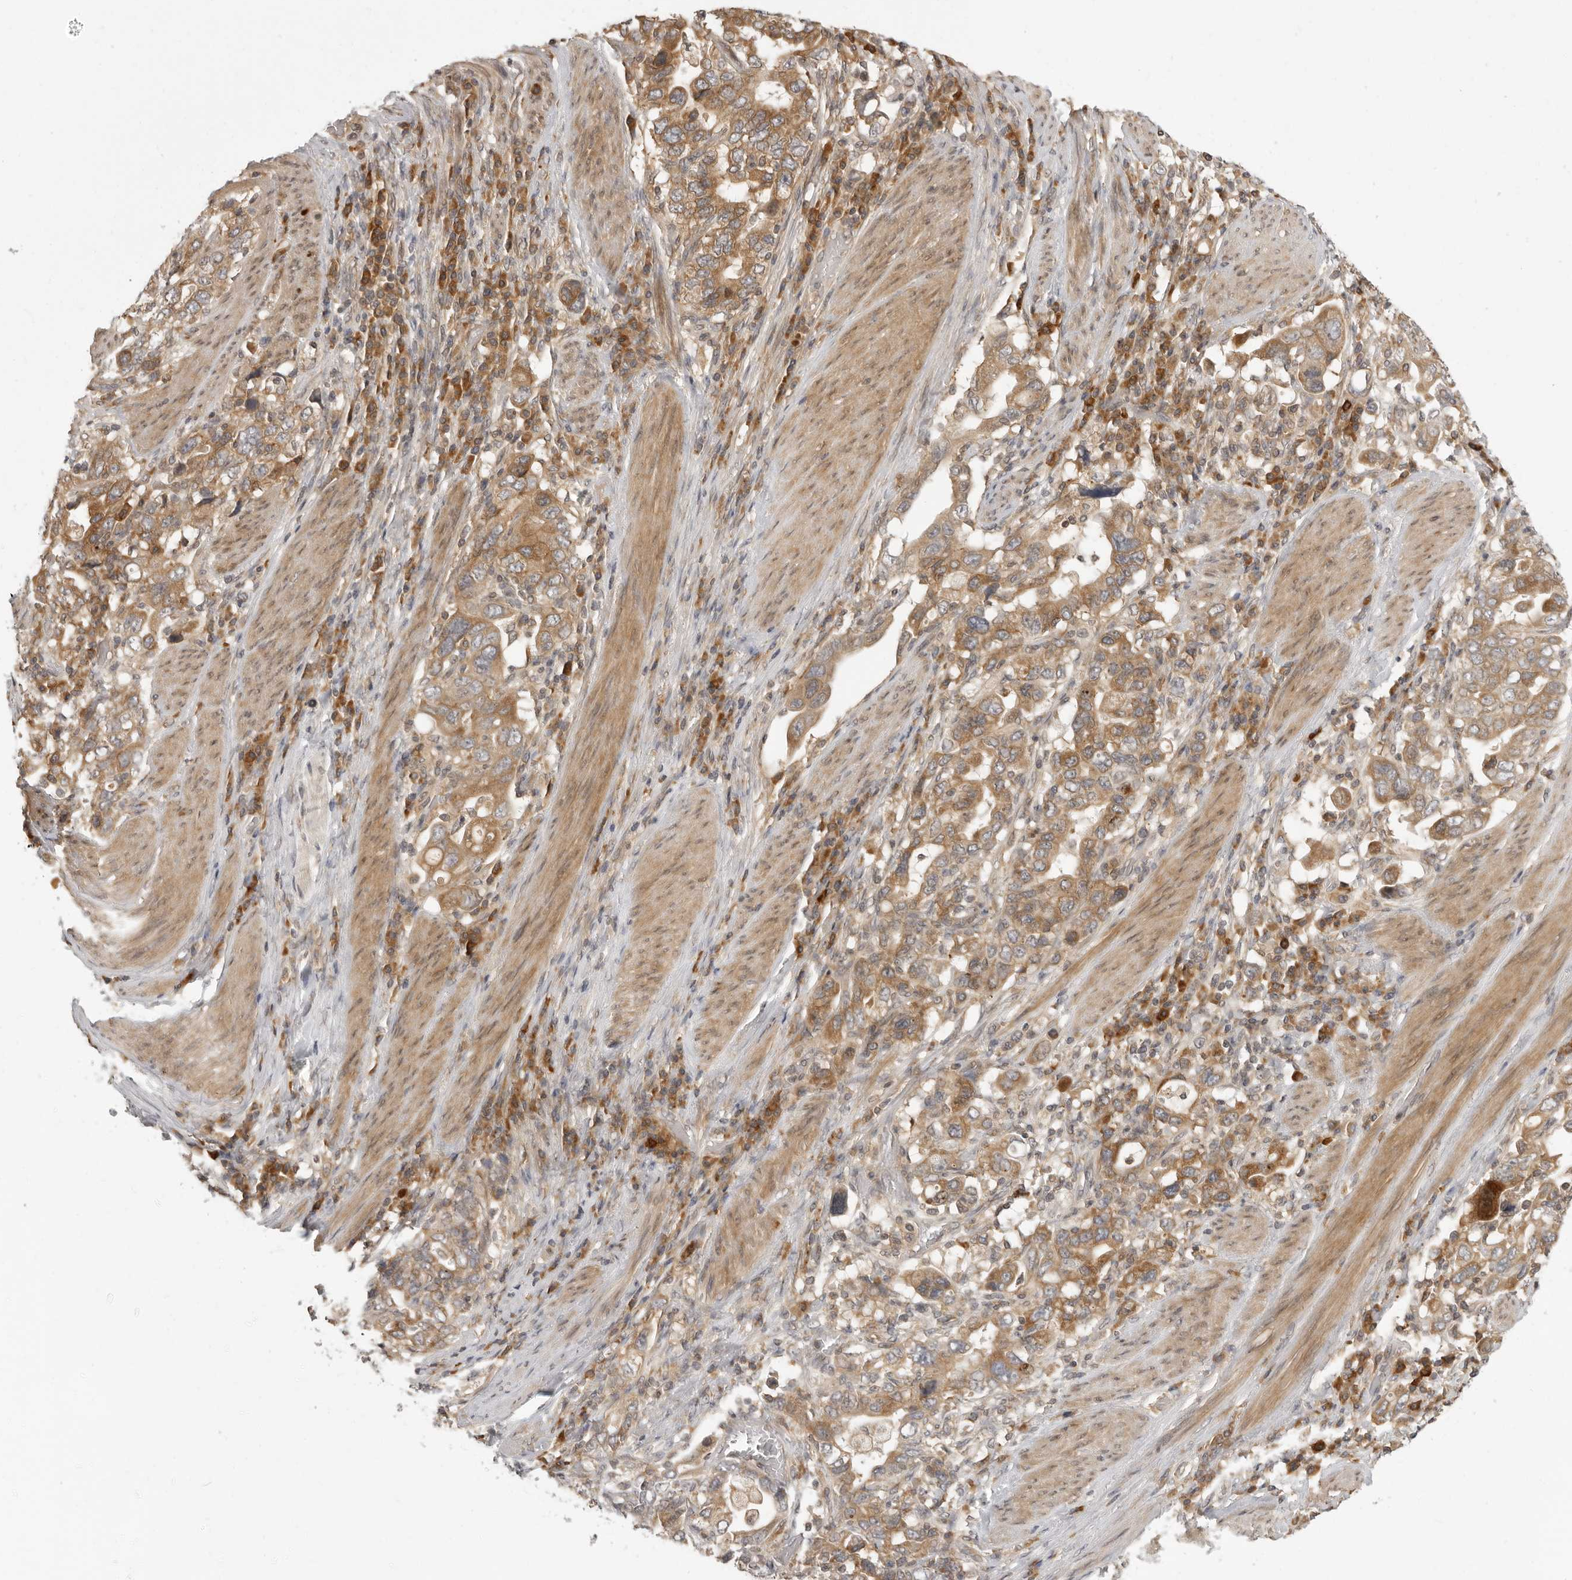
{"staining": {"intensity": "moderate", "quantity": ">75%", "location": "cytoplasmic/membranous"}, "tissue": "stomach cancer", "cell_type": "Tumor cells", "image_type": "cancer", "snomed": [{"axis": "morphology", "description": "Adenocarcinoma, NOS"}, {"axis": "topography", "description": "Stomach, upper"}], "caption": "Stomach cancer (adenocarcinoma) stained with a brown dye reveals moderate cytoplasmic/membranous positive expression in approximately >75% of tumor cells.", "gene": "PRRC2A", "patient": {"sex": "male", "age": 62}}